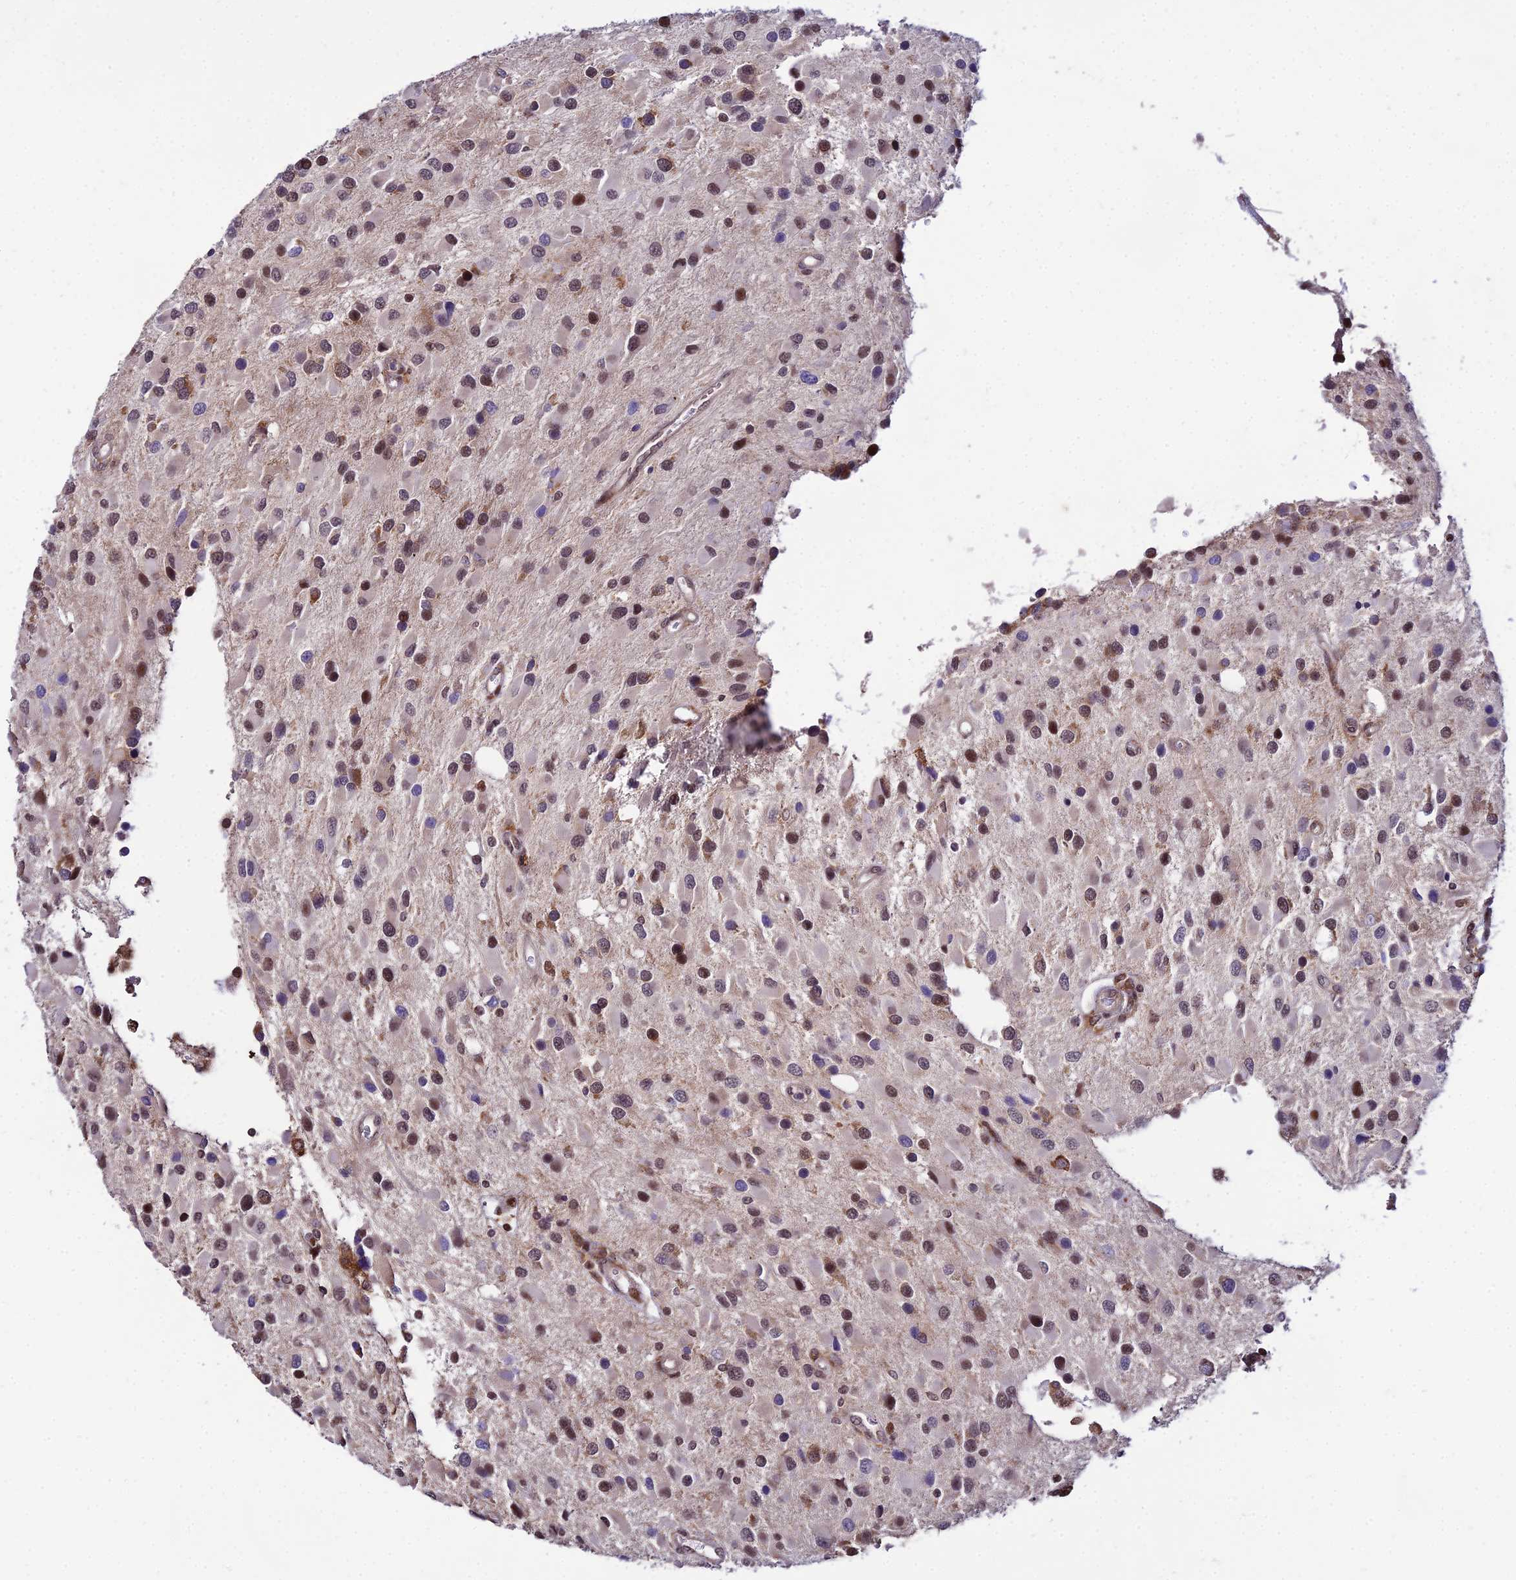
{"staining": {"intensity": "moderate", "quantity": ">75%", "location": "nuclear"}, "tissue": "glioma", "cell_type": "Tumor cells", "image_type": "cancer", "snomed": [{"axis": "morphology", "description": "Glioma, malignant, High grade"}, {"axis": "topography", "description": "Brain"}], "caption": "The image shows staining of malignant high-grade glioma, revealing moderate nuclear protein expression (brown color) within tumor cells.", "gene": "CIB3", "patient": {"sex": "male", "age": 53}}